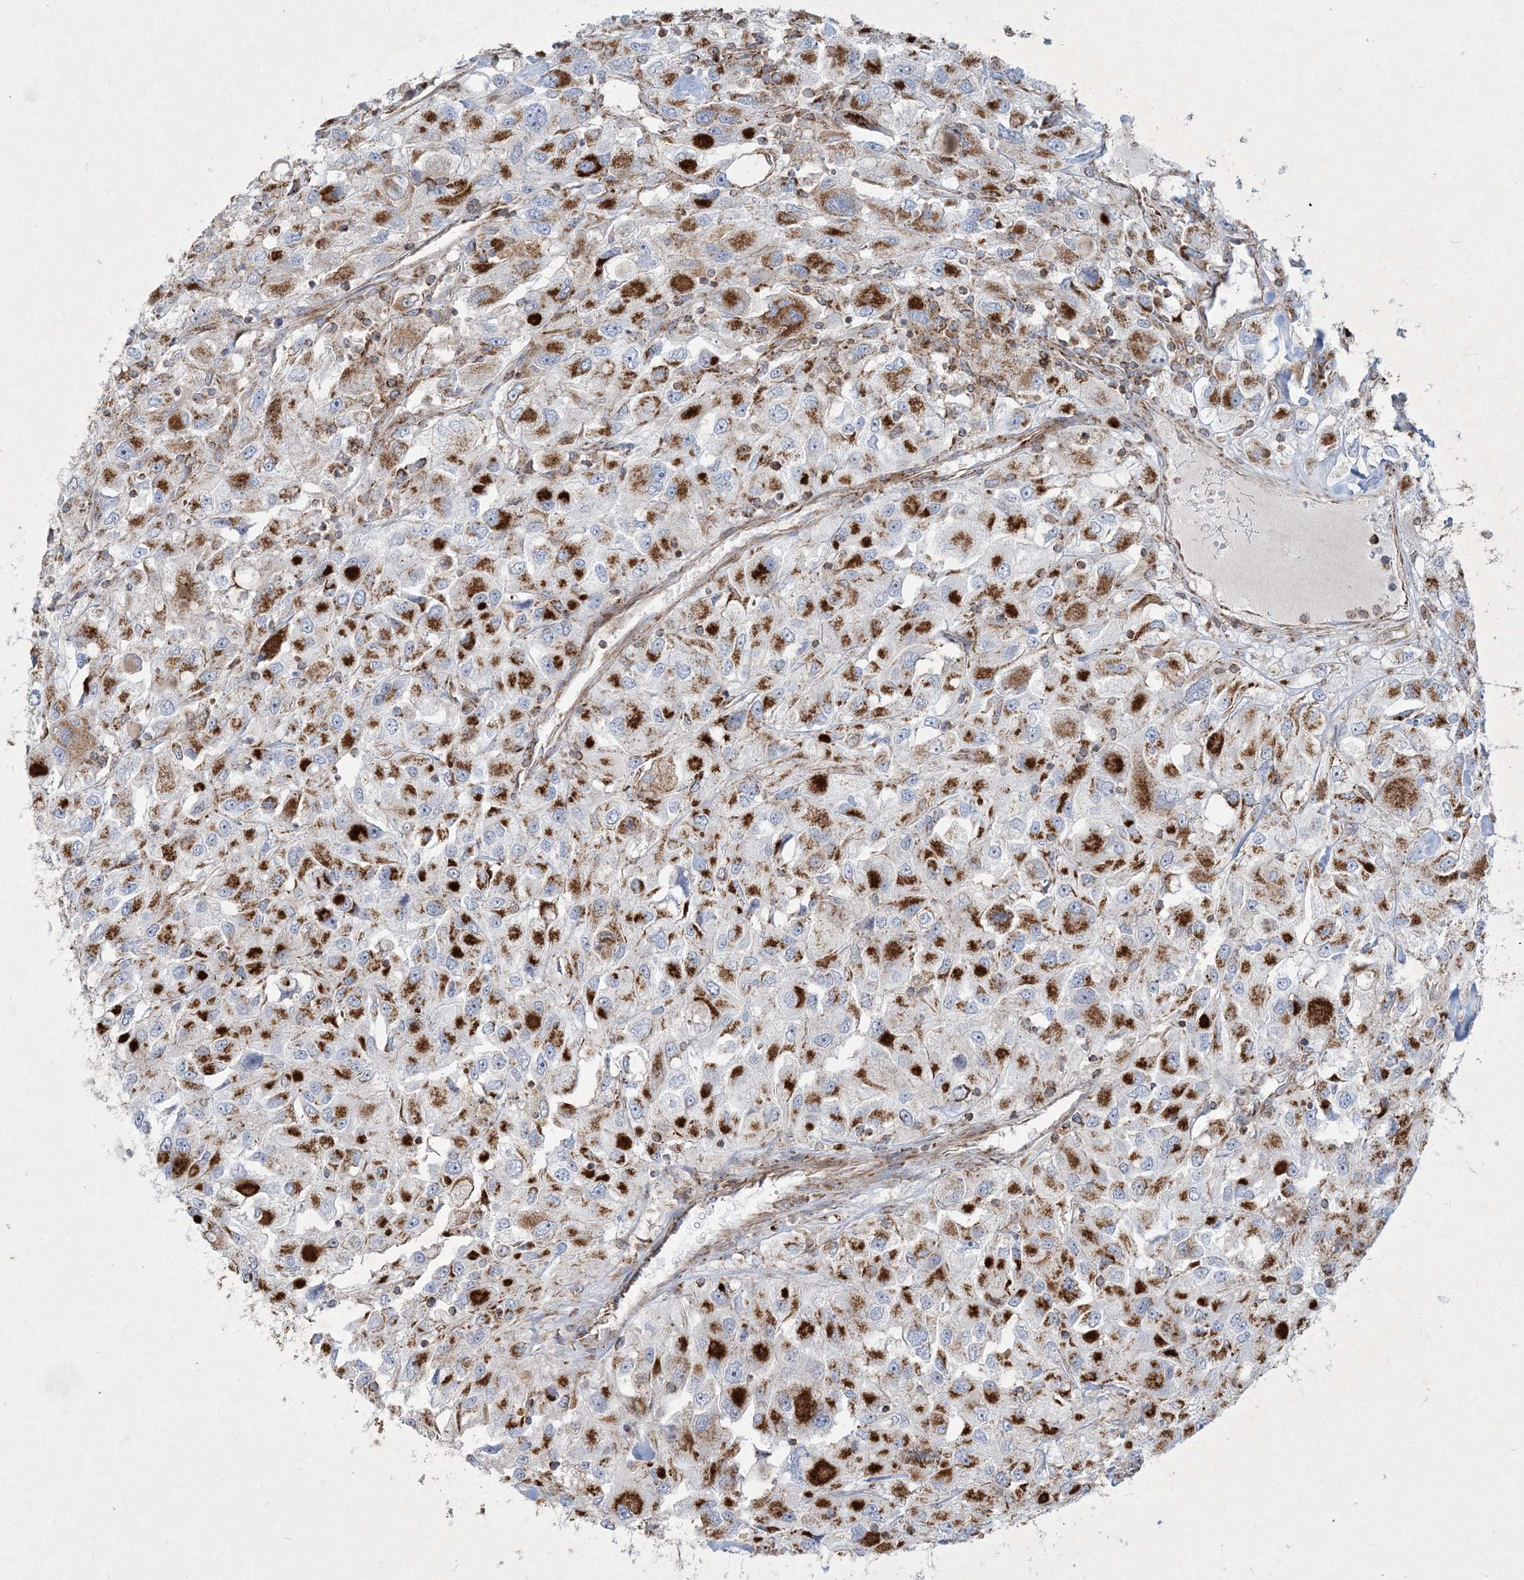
{"staining": {"intensity": "strong", "quantity": ">75%", "location": "cytoplasmic/membranous"}, "tissue": "renal cancer", "cell_type": "Tumor cells", "image_type": "cancer", "snomed": [{"axis": "morphology", "description": "Adenocarcinoma, NOS"}, {"axis": "topography", "description": "Kidney"}], "caption": "Strong cytoplasmic/membranous protein positivity is appreciated in approximately >75% of tumor cells in adenocarcinoma (renal).", "gene": "BEND4", "patient": {"sex": "female", "age": 52}}